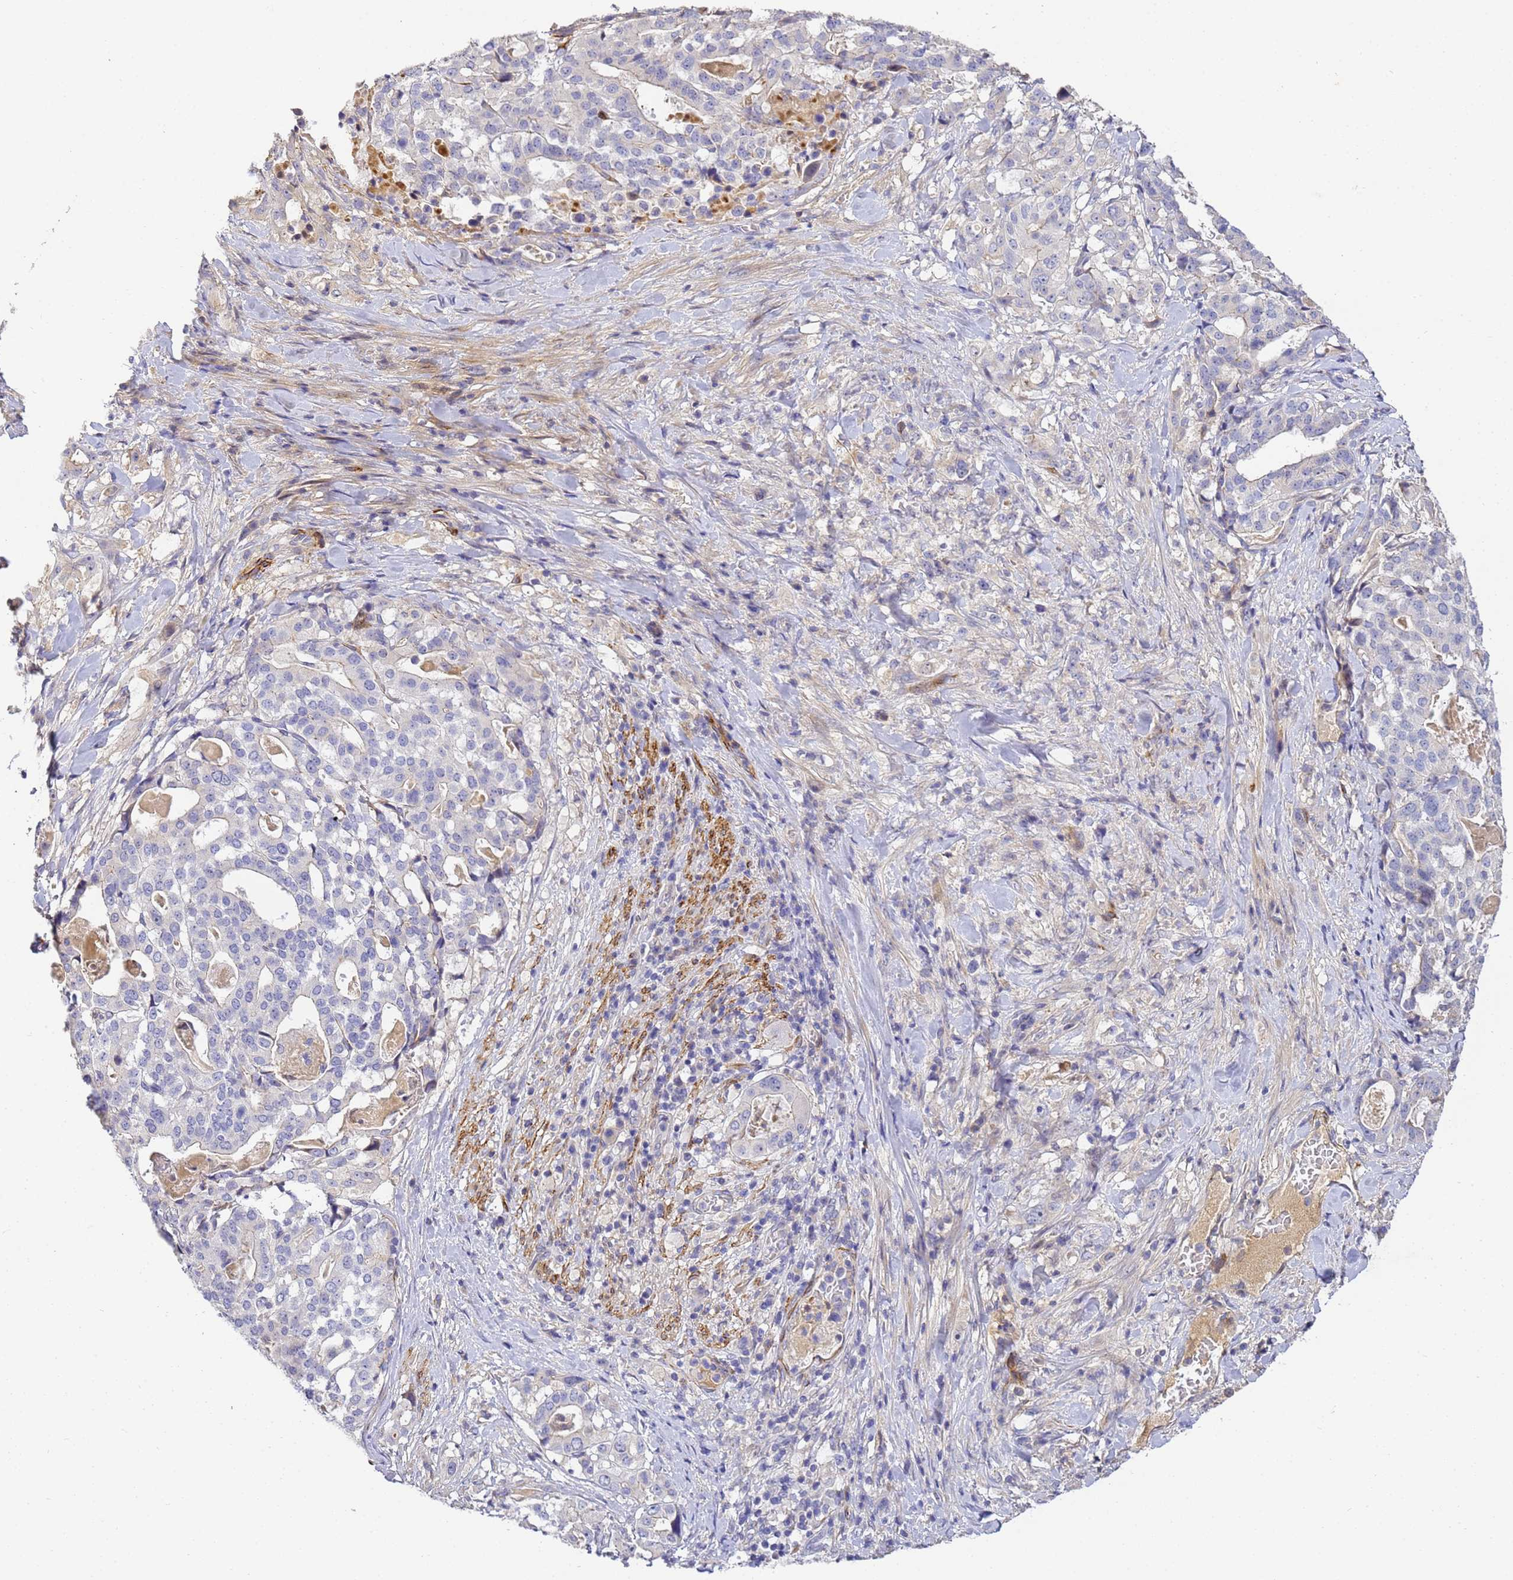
{"staining": {"intensity": "negative", "quantity": "none", "location": "none"}, "tissue": "stomach cancer", "cell_type": "Tumor cells", "image_type": "cancer", "snomed": [{"axis": "morphology", "description": "Adenocarcinoma, NOS"}, {"axis": "topography", "description": "Stomach"}], "caption": "Immunohistochemistry (IHC) micrograph of stomach cancer (adenocarcinoma) stained for a protein (brown), which shows no expression in tumor cells.", "gene": "CFH", "patient": {"sex": "male", "age": 48}}